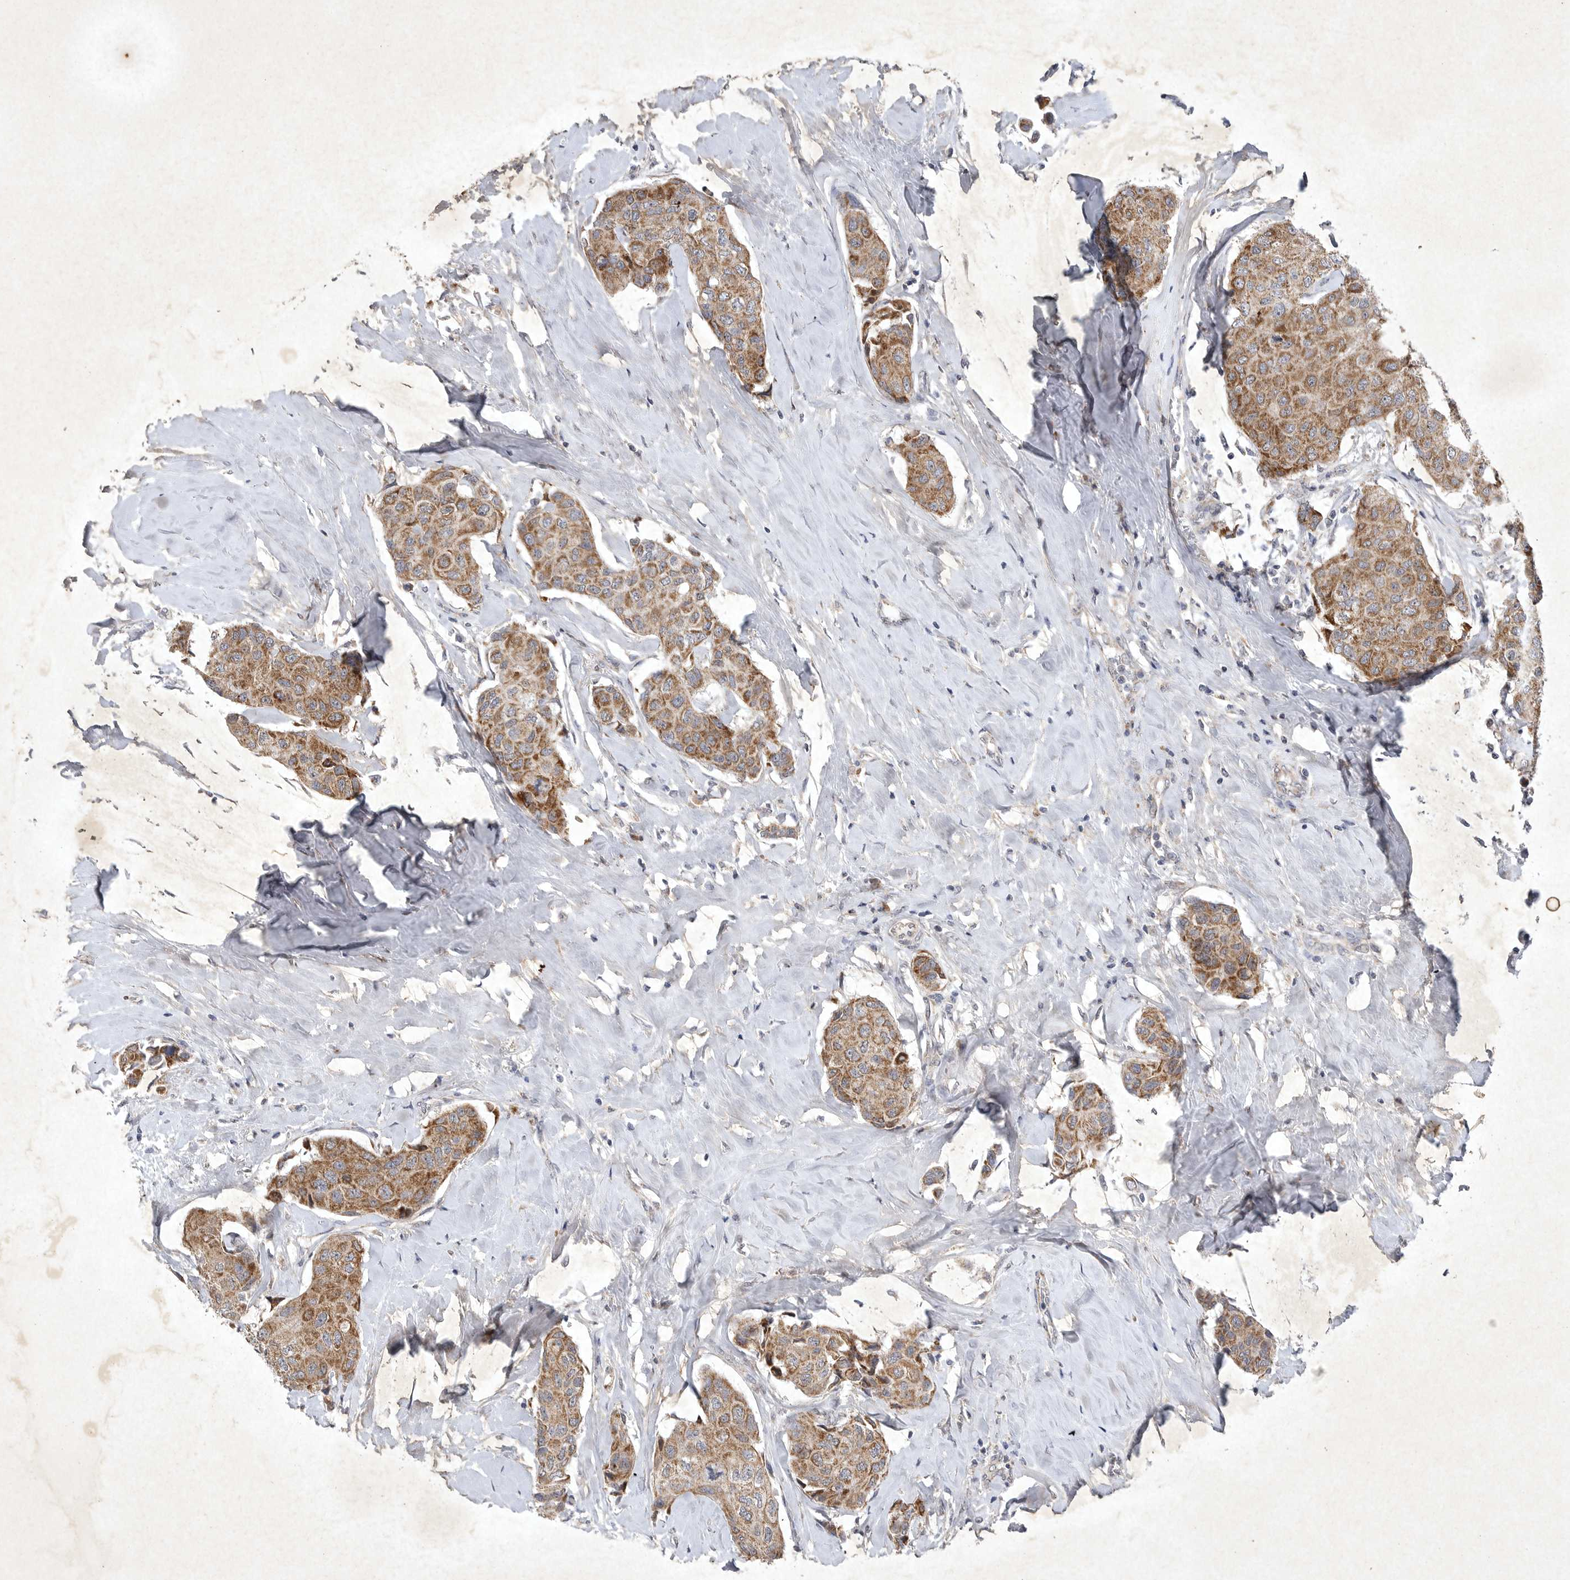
{"staining": {"intensity": "moderate", "quantity": ">75%", "location": "cytoplasmic/membranous"}, "tissue": "breast cancer", "cell_type": "Tumor cells", "image_type": "cancer", "snomed": [{"axis": "morphology", "description": "Duct carcinoma"}, {"axis": "topography", "description": "Breast"}], "caption": "Immunohistochemical staining of human breast cancer exhibits medium levels of moderate cytoplasmic/membranous protein positivity in about >75% of tumor cells.", "gene": "DDR1", "patient": {"sex": "female", "age": 80}}